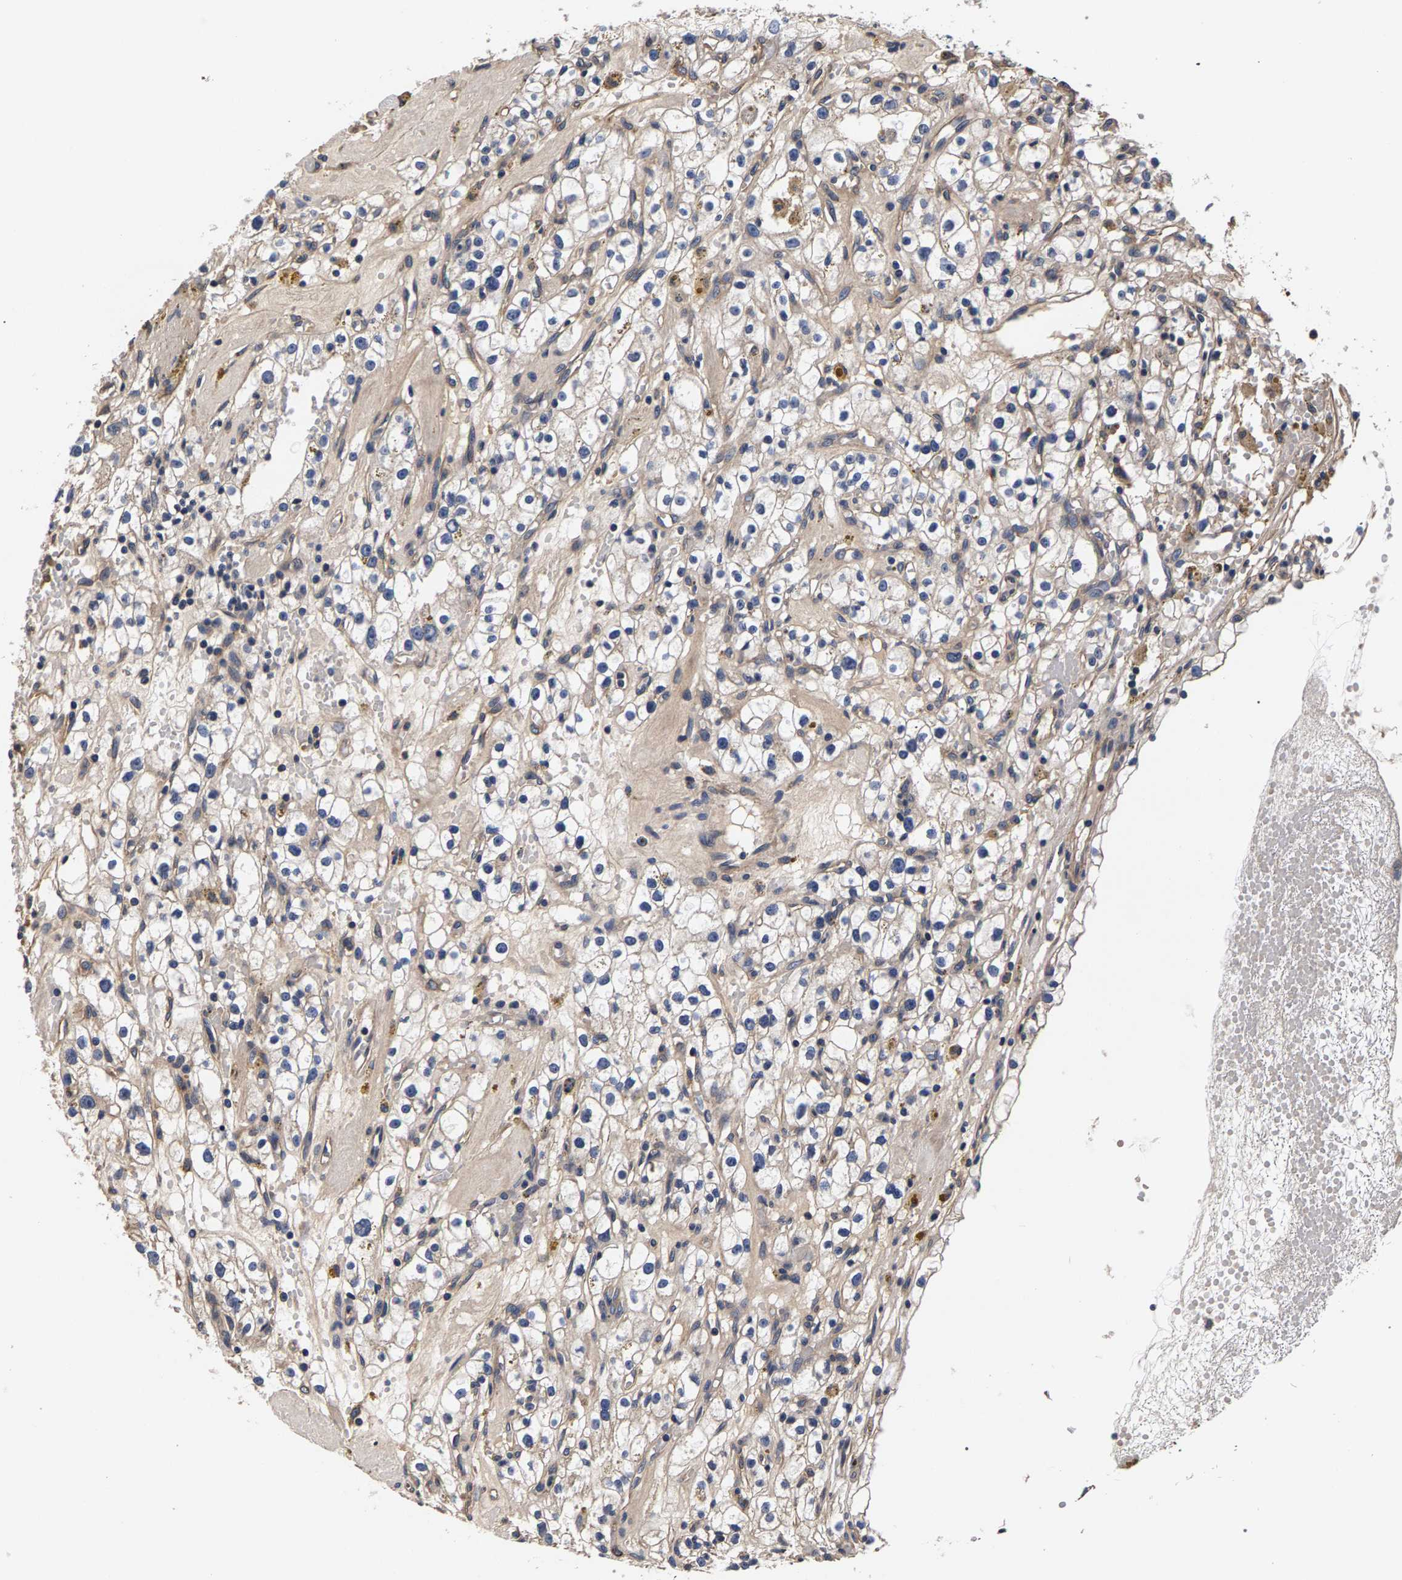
{"staining": {"intensity": "weak", "quantity": "<25%", "location": "cytoplasmic/membranous"}, "tissue": "renal cancer", "cell_type": "Tumor cells", "image_type": "cancer", "snomed": [{"axis": "morphology", "description": "Adenocarcinoma, NOS"}, {"axis": "topography", "description": "Kidney"}], "caption": "Renal cancer stained for a protein using IHC displays no staining tumor cells.", "gene": "MARCHF7", "patient": {"sex": "male", "age": 56}}